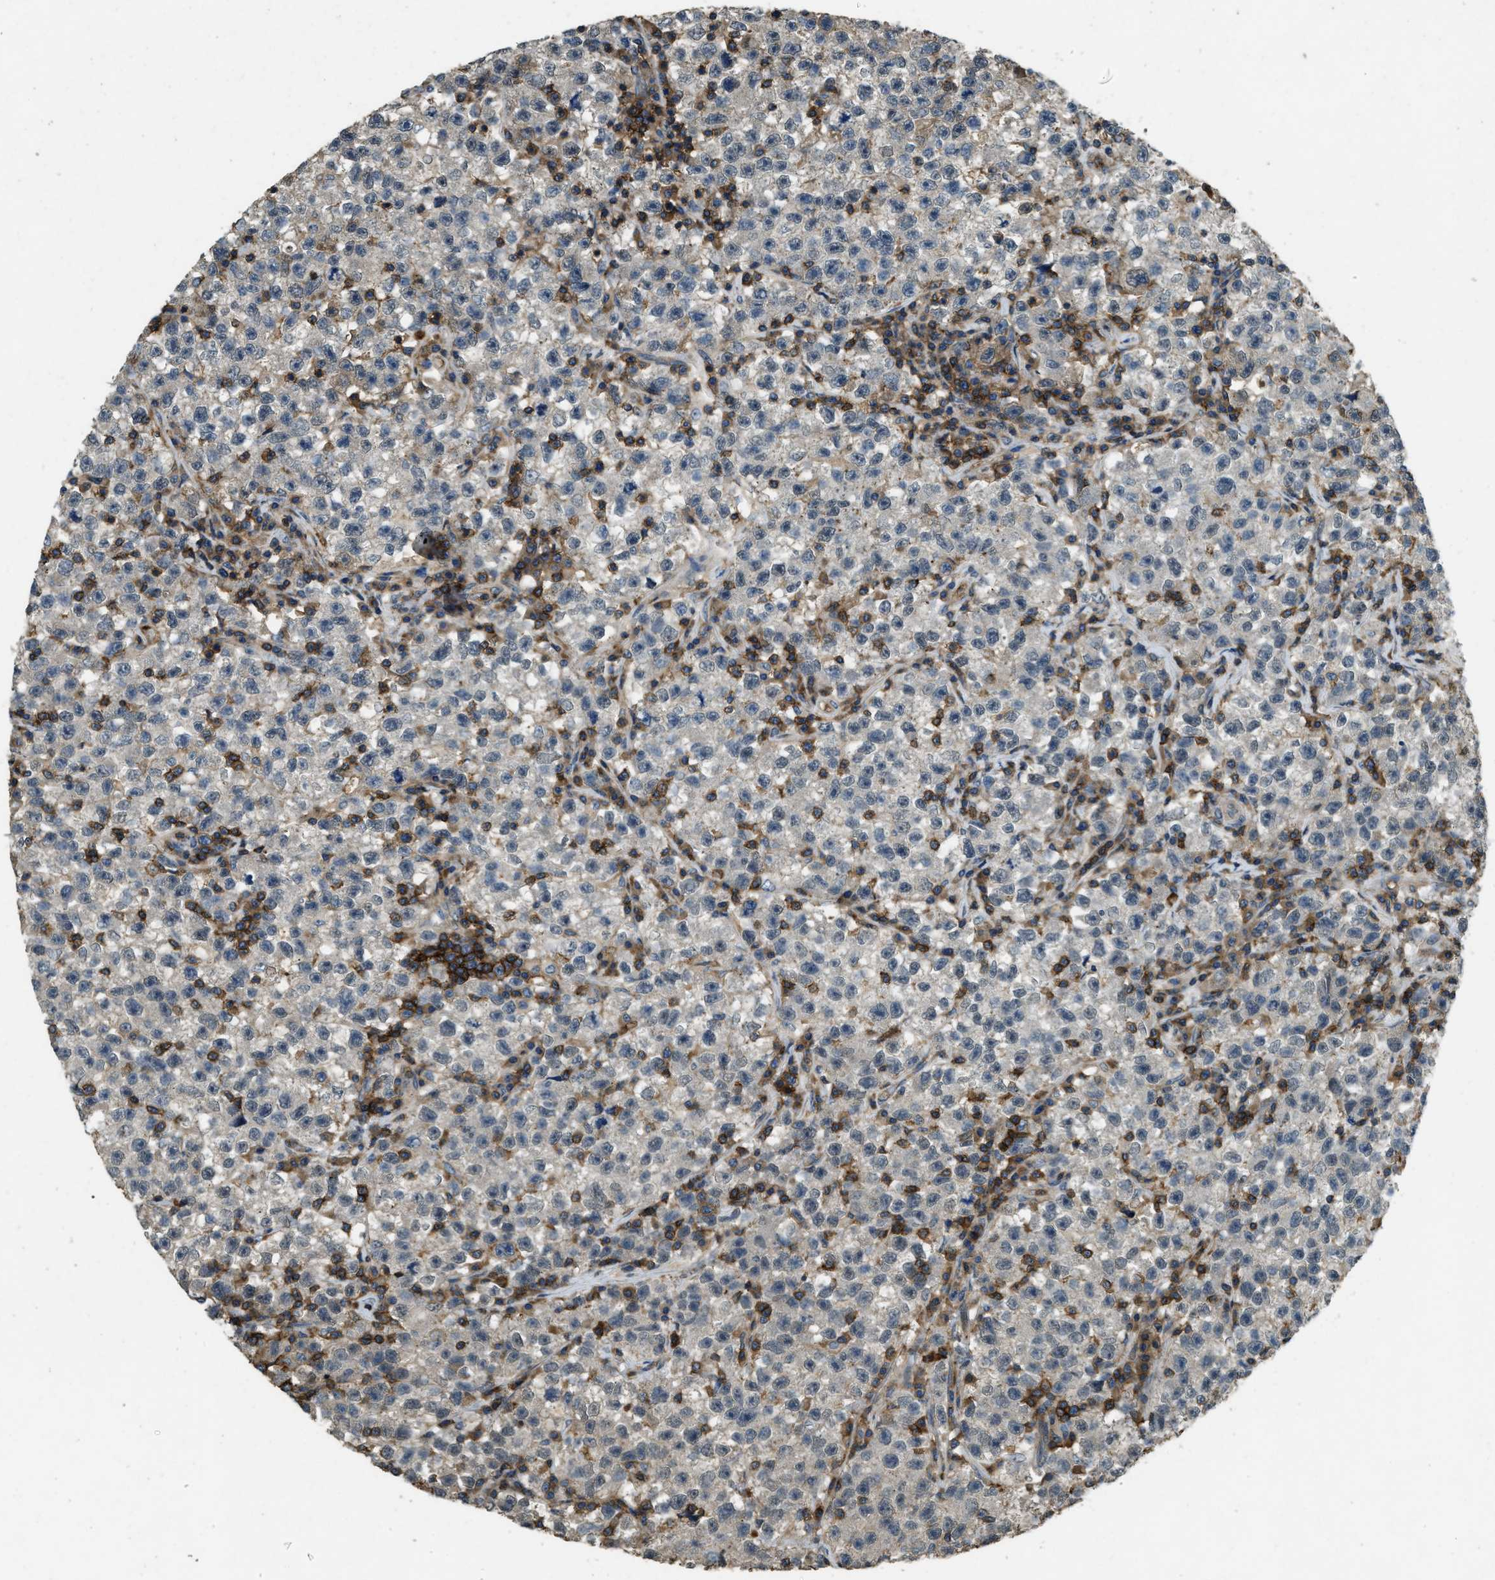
{"staining": {"intensity": "weak", "quantity": "<25%", "location": "cytoplasmic/membranous"}, "tissue": "testis cancer", "cell_type": "Tumor cells", "image_type": "cancer", "snomed": [{"axis": "morphology", "description": "Seminoma, NOS"}, {"axis": "topography", "description": "Testis"}], "caption": "Immunohistochemistry (IHC) image of neoplastic tissue: testis cancer stained with DAB (3,3'-diaminobenzidine) reveals no significant protein expression in tumor cells.", "gene": "ATP8B1", "patient": {"sex": "male", "age": 22}}